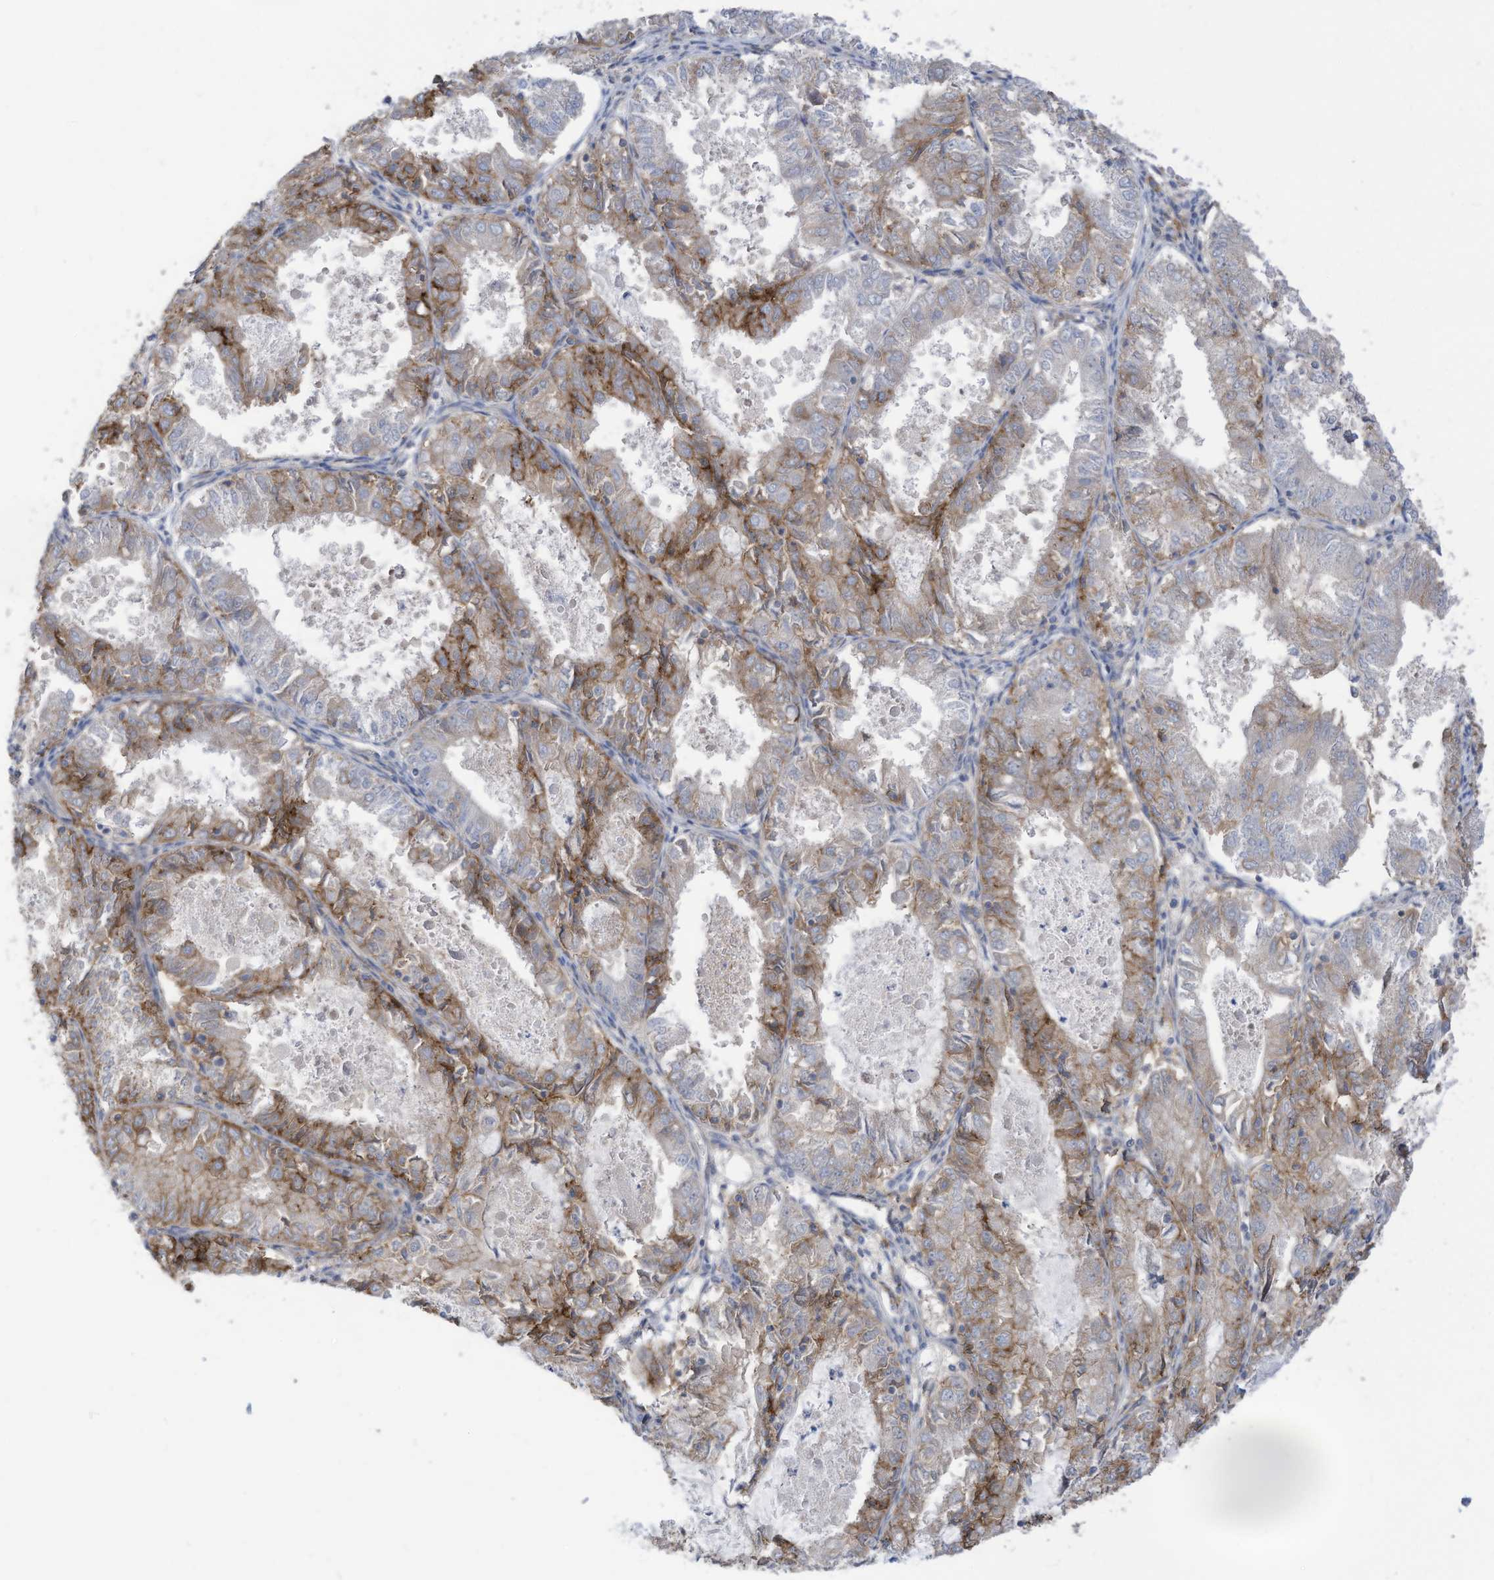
{"staining": {"intensity": "moderate", "quantity": "25%-75%", "location": "cytoplasmic/membranous"}, "tissue": "endometrial cancer", "cell_type": "Tumor cells", "image_type": "cancer", "snomed": [{"axis": "morphology", "description": "Adenocarcinoma, NOS"}, {"axis": "topography", "description": "Endometrium"}], "caption": "This is an image of immunohistochemistry staining of adenocarcinoma (endometrial), which shows moderate expression in the cytoplasmic/membranous of tumor cells.", "gene": "SLC1A5", "patient": {"sex": "female", "age": 57}}